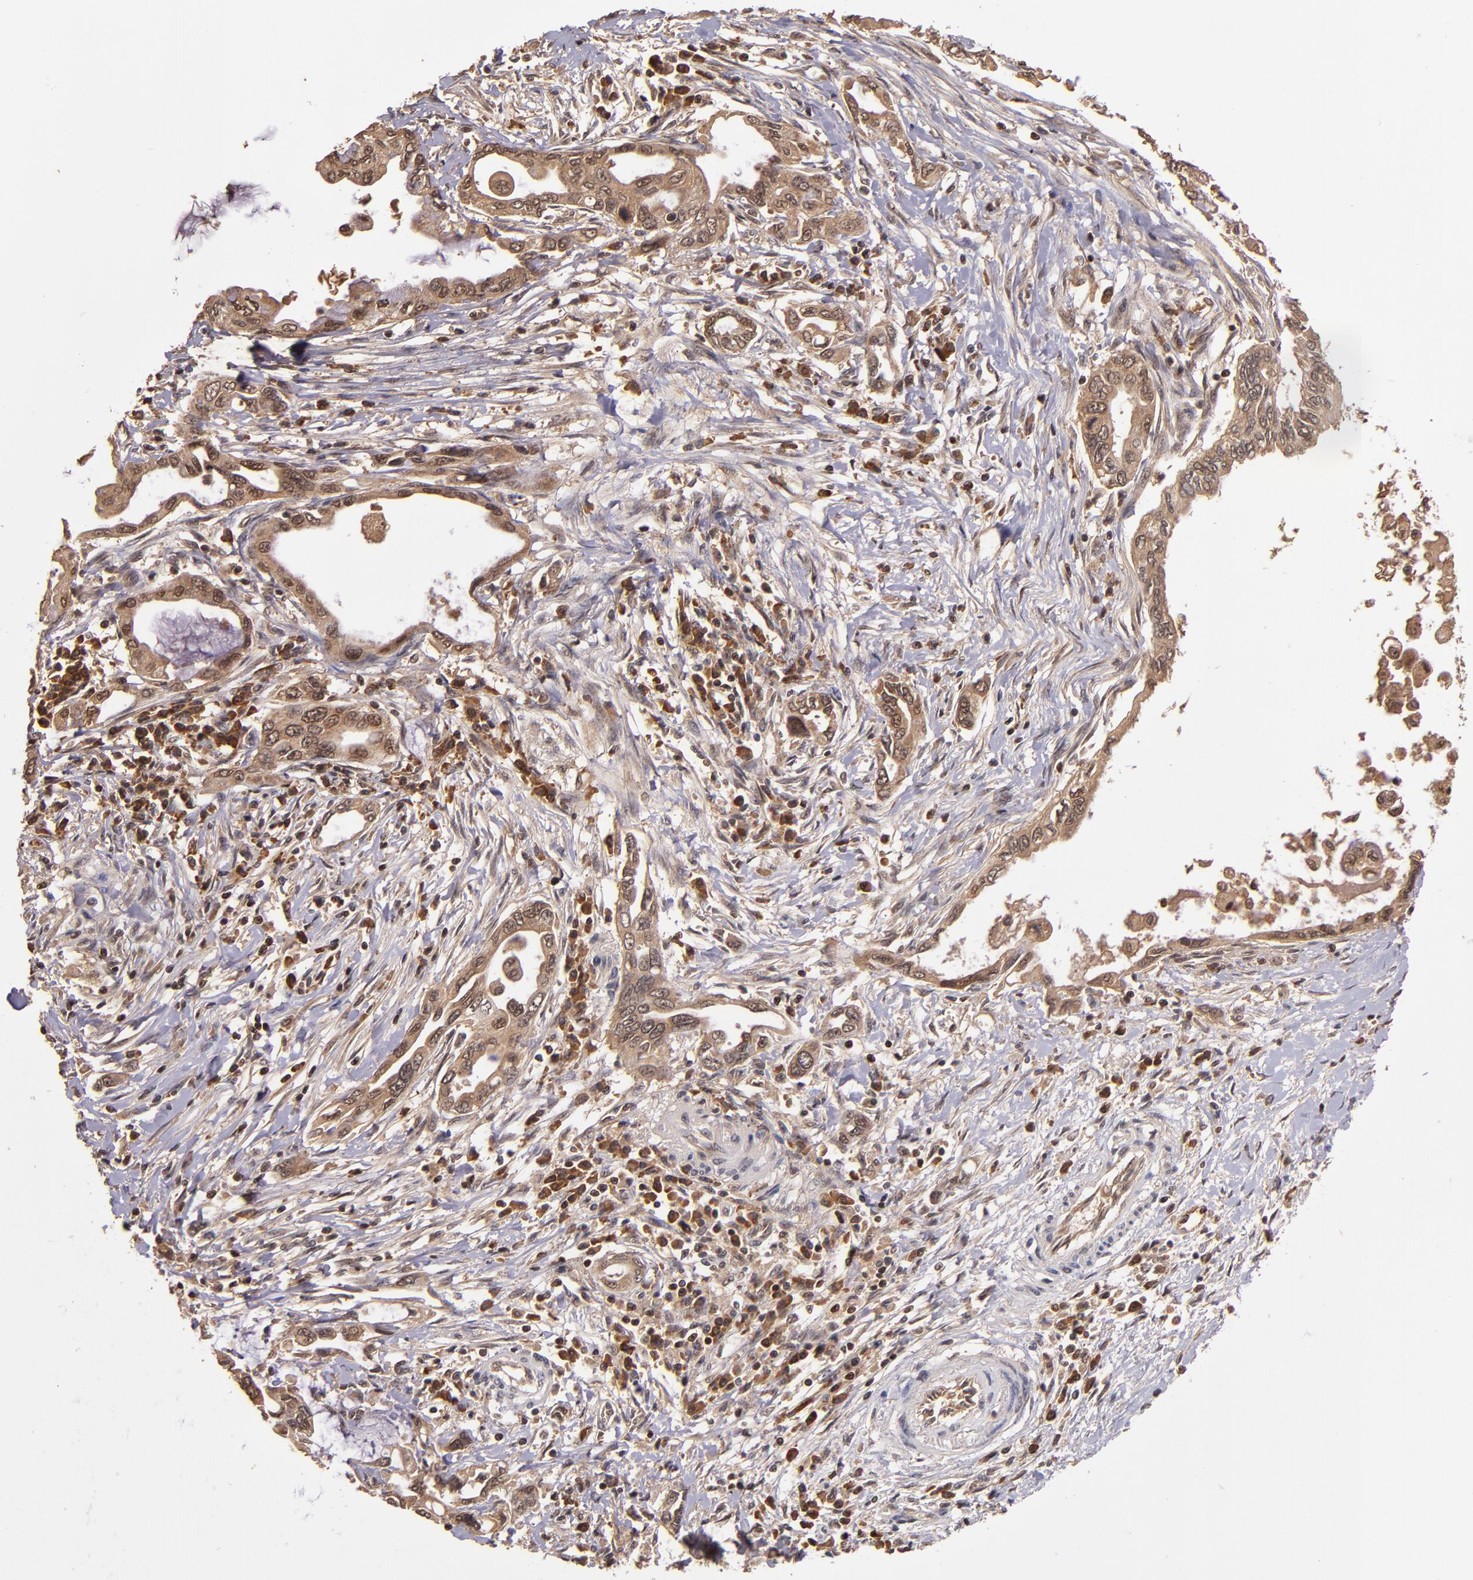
{"staining": {"intensity": "moderate", "quantity": ">75%", "location": "cytoplasmic/membranous"}, "tissue": "pancreatic cancer", "cell_type": "Tumor cells", "image_type": "cancer", "snomed": [{"axis": "morphology", "description": "Adenocarcinoma, NOS"}, {"axis": "topography", "description": "Pancreas"}], "caption": "Immunohistochemistry (IHC) micrograph of neoplastic tissue: pancreatic cancer stained using immunohistochemistry (IHC) shows medium levels of moderate protein expression localized specifically in the cytoplasmic/membranous of tumor cells, appearing as a cytoplasmic/membranous brown color.", "gene": "RIOK3", "patient": {"sex": "female", "age": 57}}